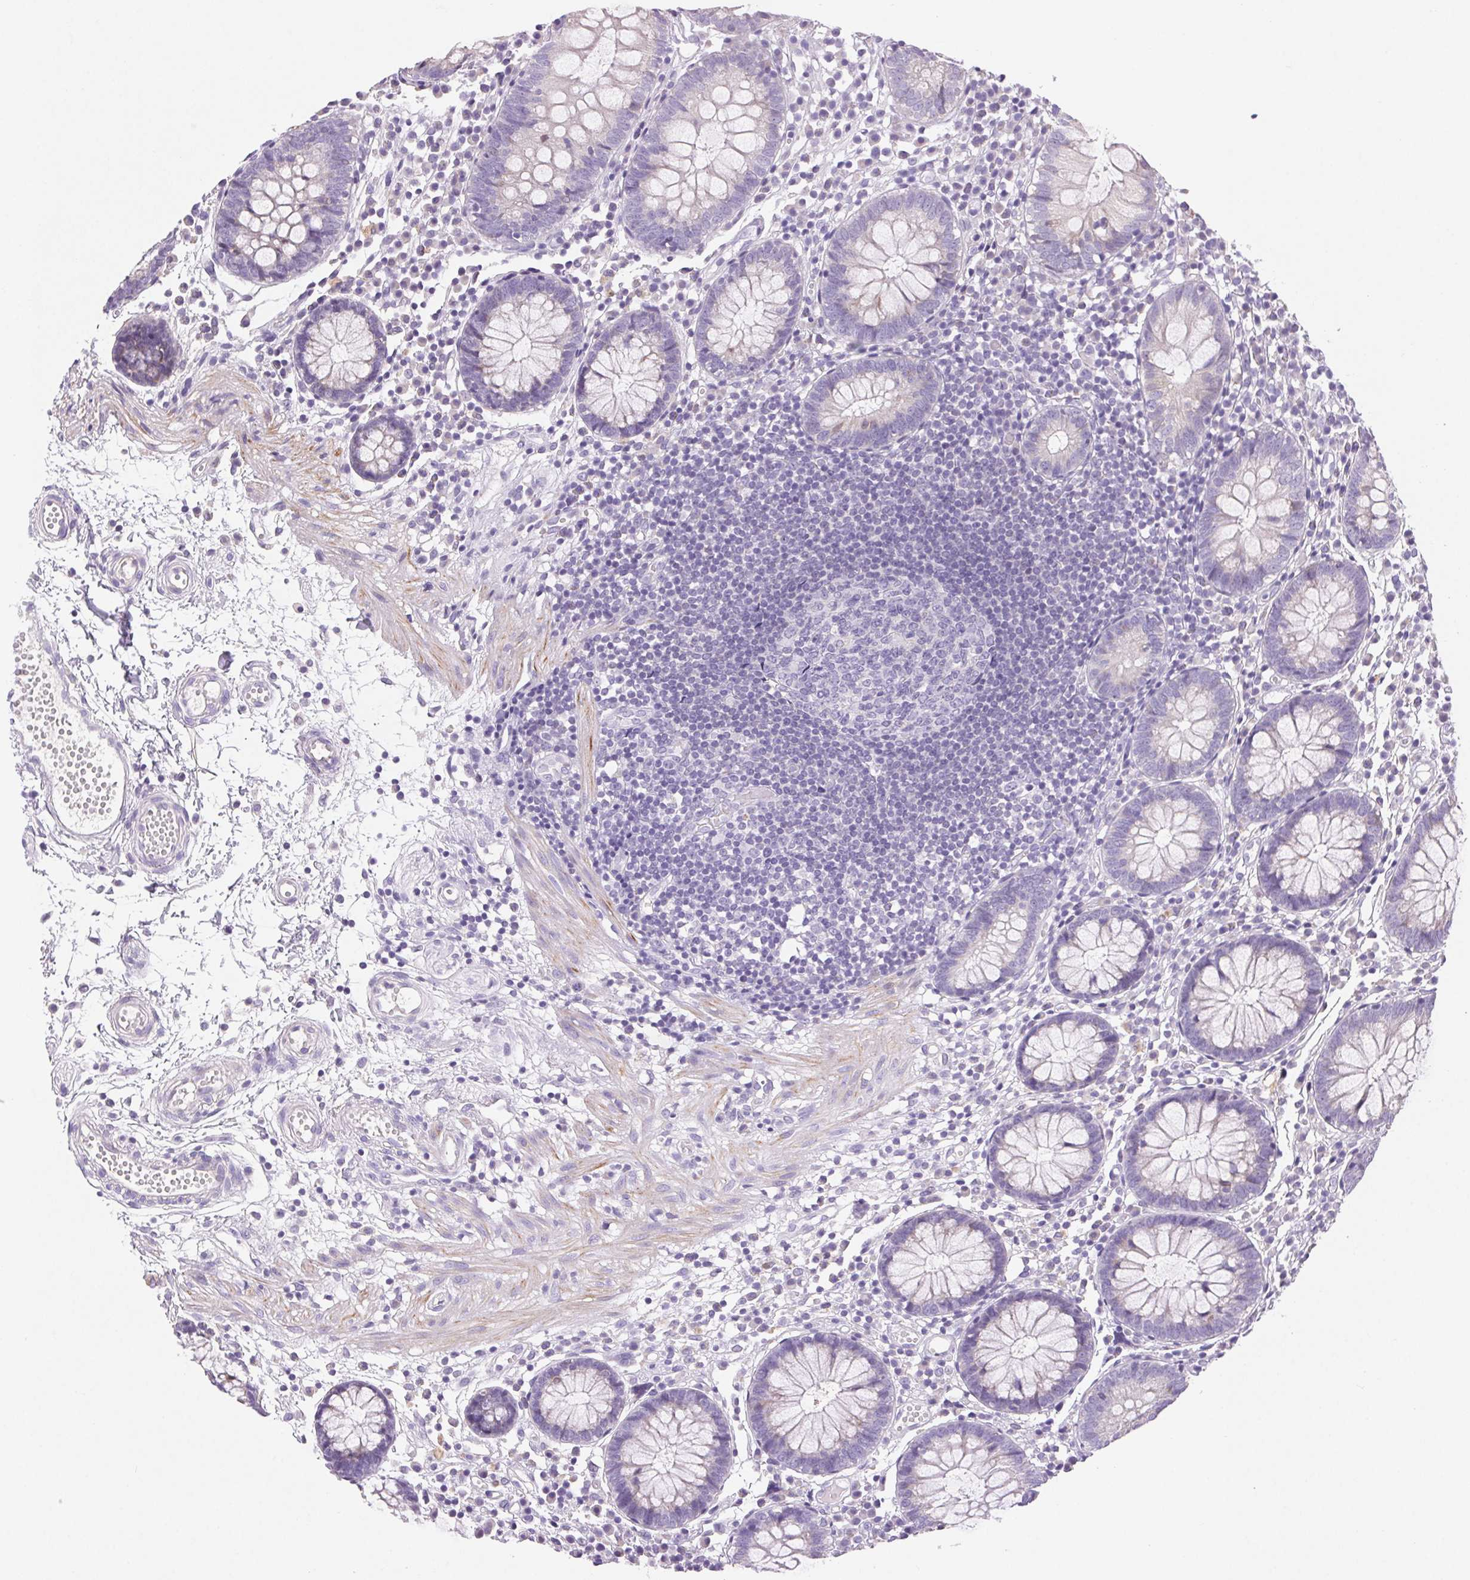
{"staining": {"intensity": "negative", "quantity": "none", "location": "none"}, "tissue": "colon", "cell_type": "Endothelial cells", "image_type": "normal", "snomed": [{"axis": "morphology", "description": "Normal tissue, NOS"}, {"axis": "morphology", "description": "Adenocarcinoma, NOS"}, {"axis": "topography", "description": "Colon"}], "caption": "A high-resolution micrograph shows IHC staining of benign colon, which shows no significant positivity in endothelial cells. The staining was performed using DAB to visualize the protein expression in brown, while the nuclei were stained in blue with hematoxylin (Magnification: 20x).", "gene": "ARHGAP11B", "patient": {"sex": "male", "age": 83}}